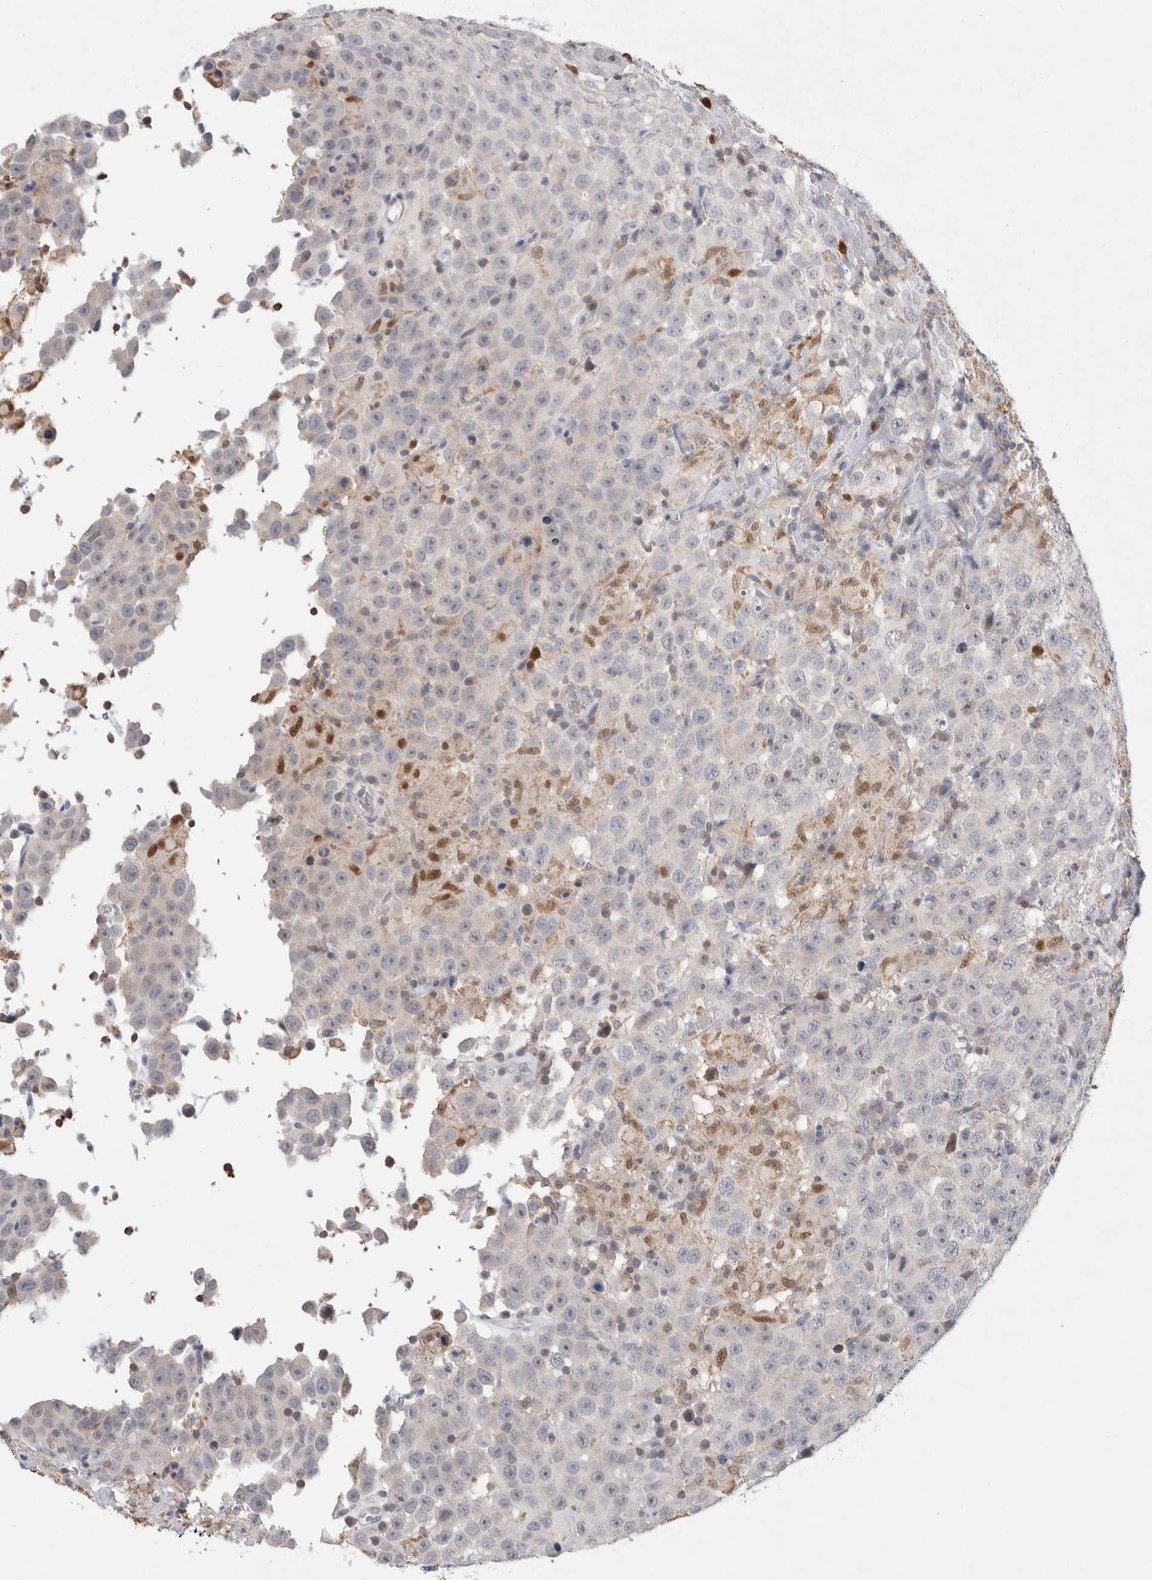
{"staining": {"intensity": "negative", "quantity": "none", "location": "none"}, "tissue": "testis cancer", "cell_type": "Tumor cells", "image_type": "cancer", "snomed": [{"axis": "morphology", "description": "Seminoma, NOS"}, {"axis": "topography", "description": "Testis"}], "caption": "Testis cancer was stained to show a protein in brown. There is no significant positivity in tumor cells.", "gene": "AGMAT", "patient": {"sex": "male", "age": 41}}